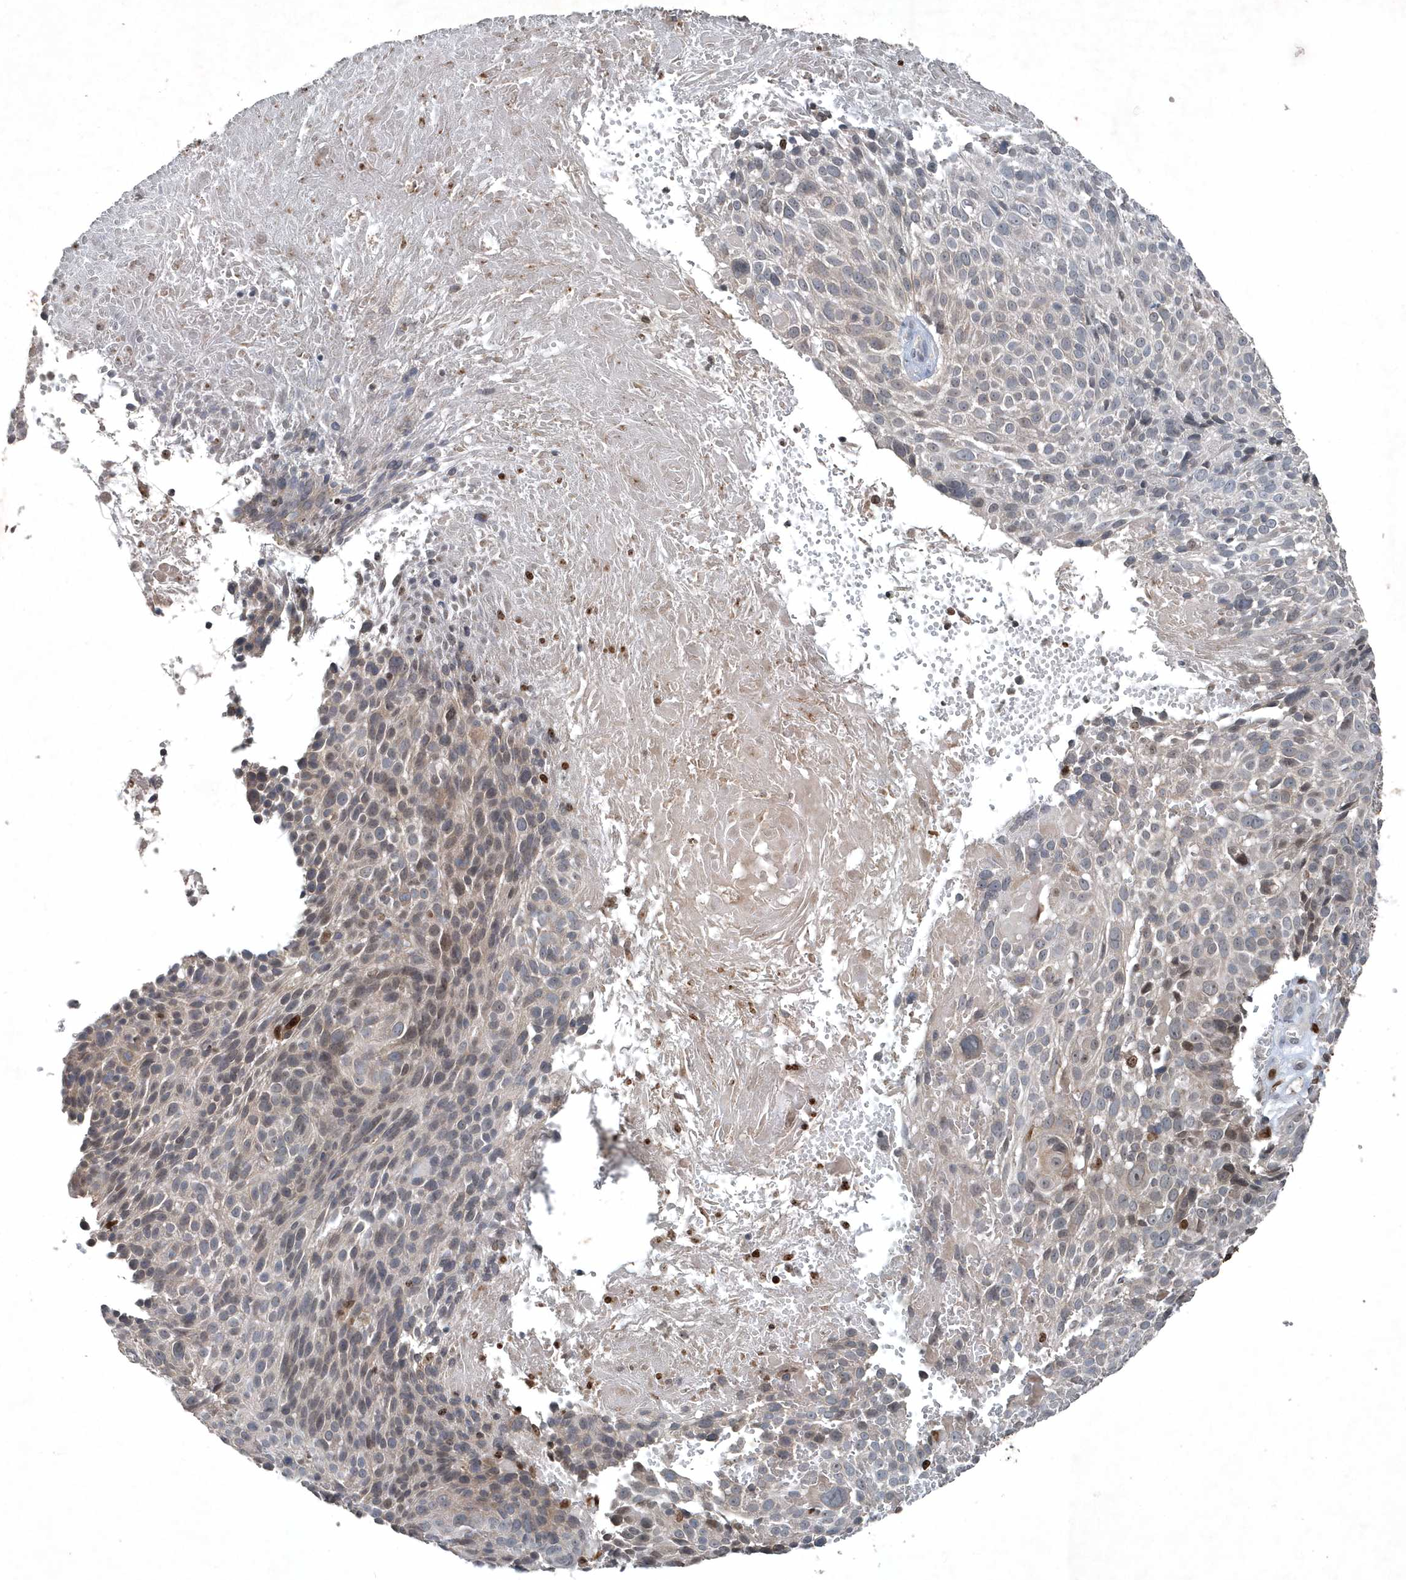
{"staining": {"intensity": "negative", "quantity": "none", "location": "none"}, "tissue": "cervical cancer", "cell_type": "Tumor cells", "image_type": "cancer", "snomed": [{"axis": "morphology", "description": "Squamous cell carcinoma, NOS"}, {"axis": "topography", "description": "Cervix"}], "caption": "This histopathology image is of cervical squamous cell carcinoma stained with IHC to label a protein in brown with the nuclei are counter-stained blue. There is no expression in tumor cells.", "gene": "QTRT2", "patient": {"sex": "female", "age": 74}}